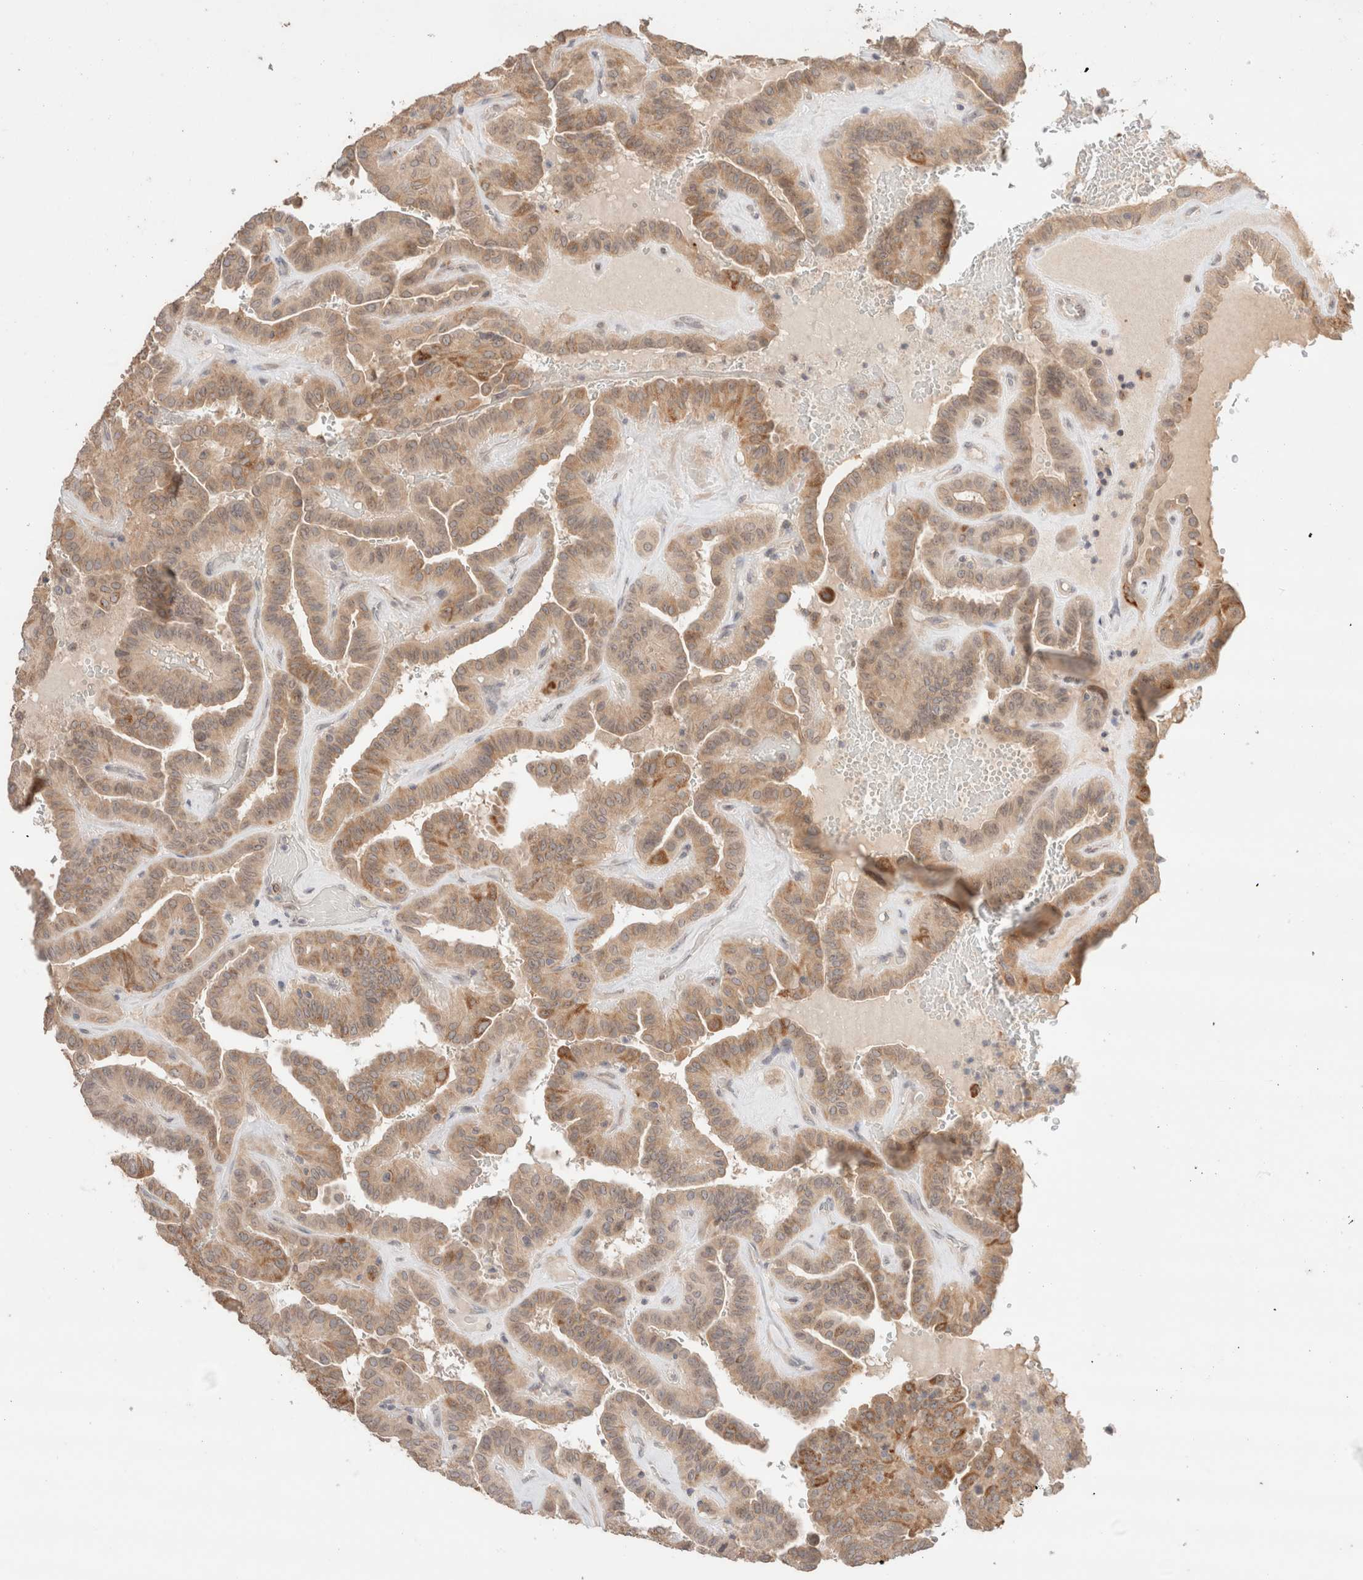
{"staining": {"intensity": "moderate", "quantity": ">75%", "location": "cytoplasmic/membranous"}, "tissue": "thyroid cancer", "cell_type": "Tumor cells", "image_type": "cancer", "snomed": [{"axis": "morphology", "description": "Papillary adenocarcinoma, NOS"}, {"axis": "topography", "description": "Thyroid gland"}], "caption": "Thyroid cancer stained with DAB IHC displays medium levels of moderate cytoplasmic/membranous staining in about >75% of tumor cells.", "gene": "TRIM41", "patient": {"sex": "male", "age": 77}}